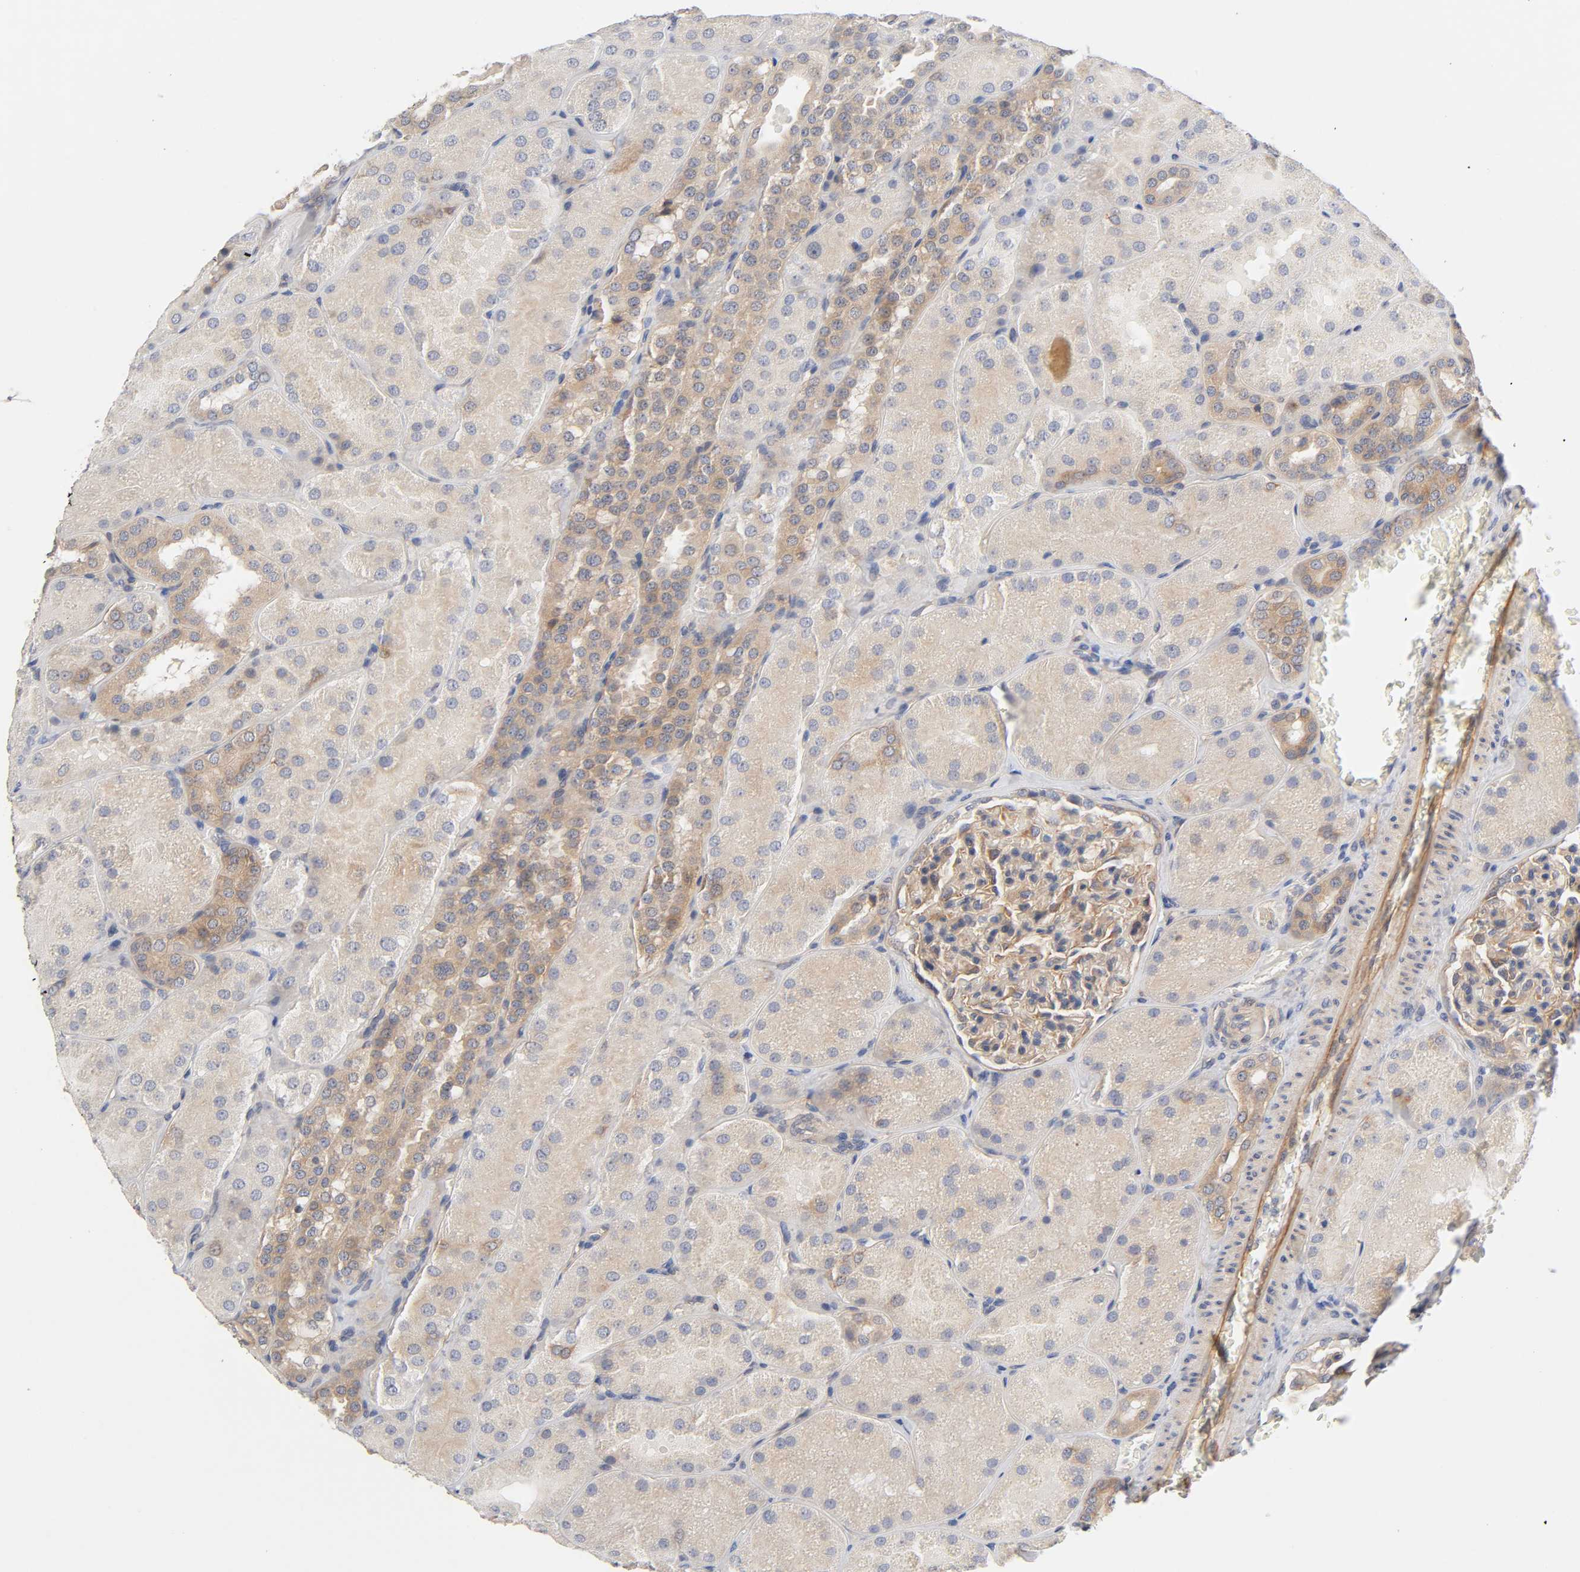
{"staining": {"intensity": "weak", "quantity": "25%-75%", "location": "cytoplasmic/membranous"}, "tissue": "kidney", "cell_type": "Cells in glomeruli", "image_type": "normal", "snomed": [{"axis": "morphology", "description": "Normal tissue, NOS"}, {"axis": "topography", "description": "Kidney"}], "caption": "The photomicrograph displays staining of normal kidney, revealing weak cytoplasmic/membranous protein positivity (brown color) within cells in glomeruli. (DAB IHC, brown staining for protein, blue staining for nuclei).", "gene": "RAB13", "patient": {"sex": "male", "age": 28}}